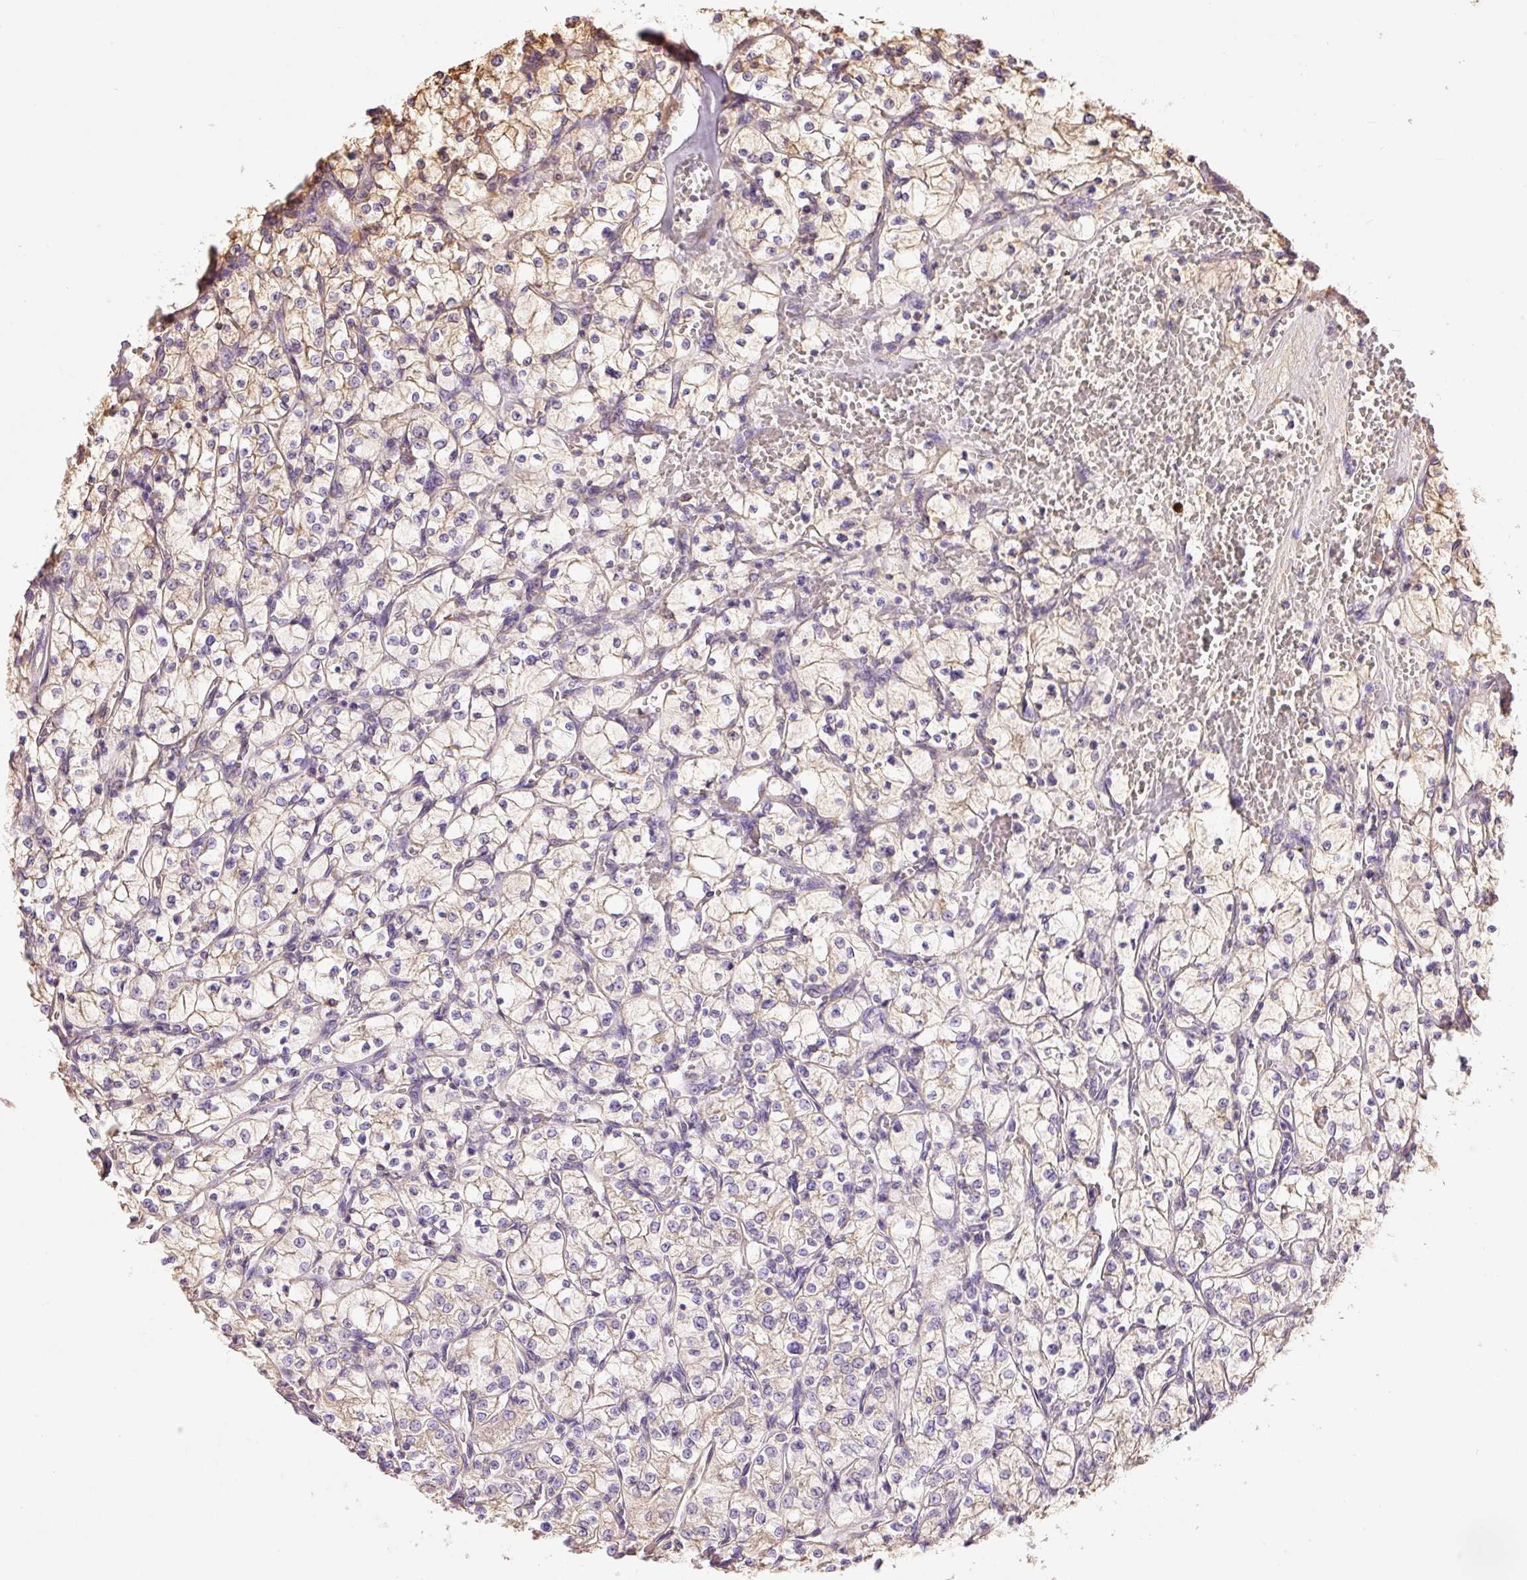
{"staining": {"intensity": "weak", "quantity": "25%-75%", "location": "cytoplasmic/membranous"}, "tissue": "renal cancer", "cell_type": "Tumor cells", "image_type": "cancer", "snomed": [{"axis": "morphology", "description": "Adenocarcinoma, NOS"}, {"axis": "topography", "description": "Kidney"}], "caption": "A micrograph showing weak cytoplasmic/membranous expression in approximately 25%-75% of tumor cells in adenocarcinoma (renal), as visualized by brown immunohistochemical staining.", "gene": "PRPF38B", "patient": {"sex": "female", "age": 64}}